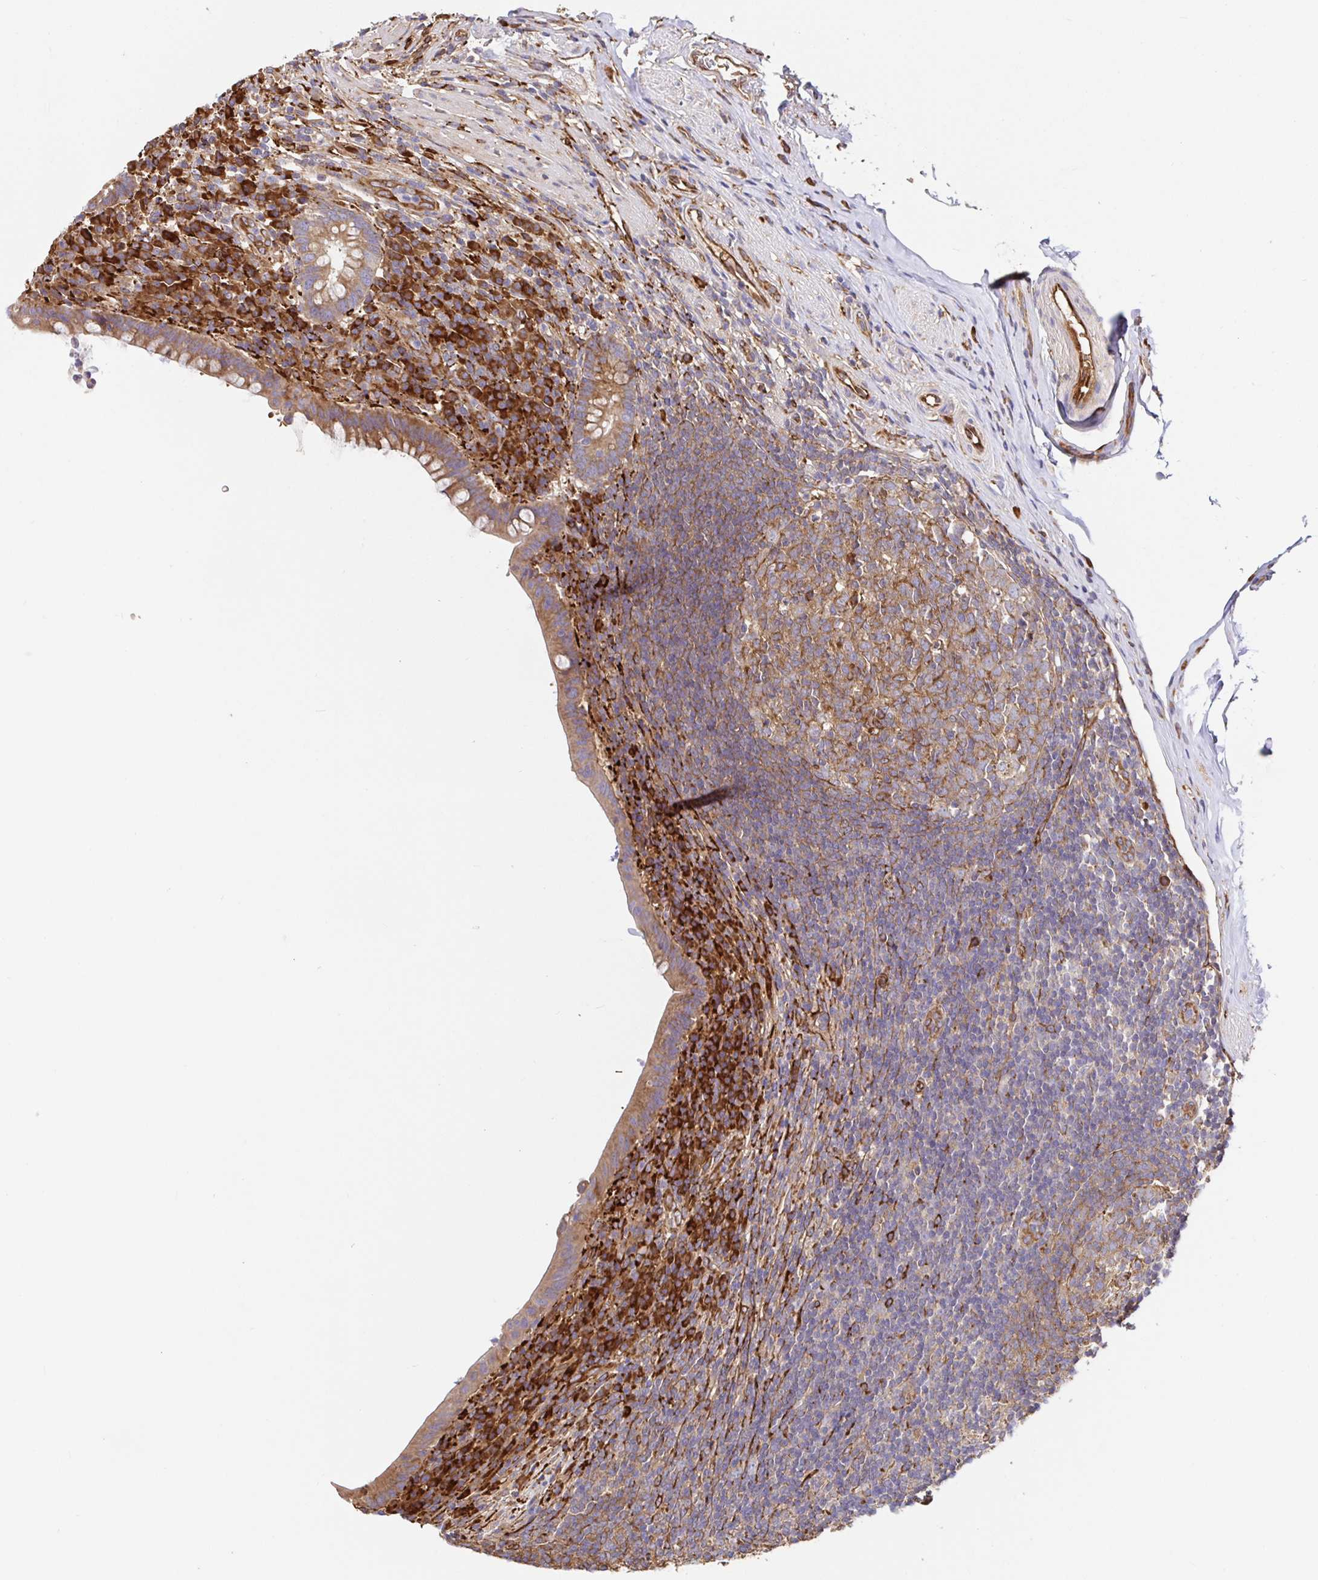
{"staining": {"intensity": "moderate", "quantity": ">75%", "location": "cytoplasmic/membranous"}, "tissue": "appendix", "cell_type": "Glandular cells", "image_type": "normal", "snomed": [{"axis": "morphology", "description": "Normal tissue, NOS"}, {"axis": "topography", "description": "Appendix"}], "caption": "Moderate cytoplasmic/membranous expression is present in approximately >75% of glandular cells in normal appendix.", "gene": "MAOA", "patient": {"sex": "female", "age": 56}}